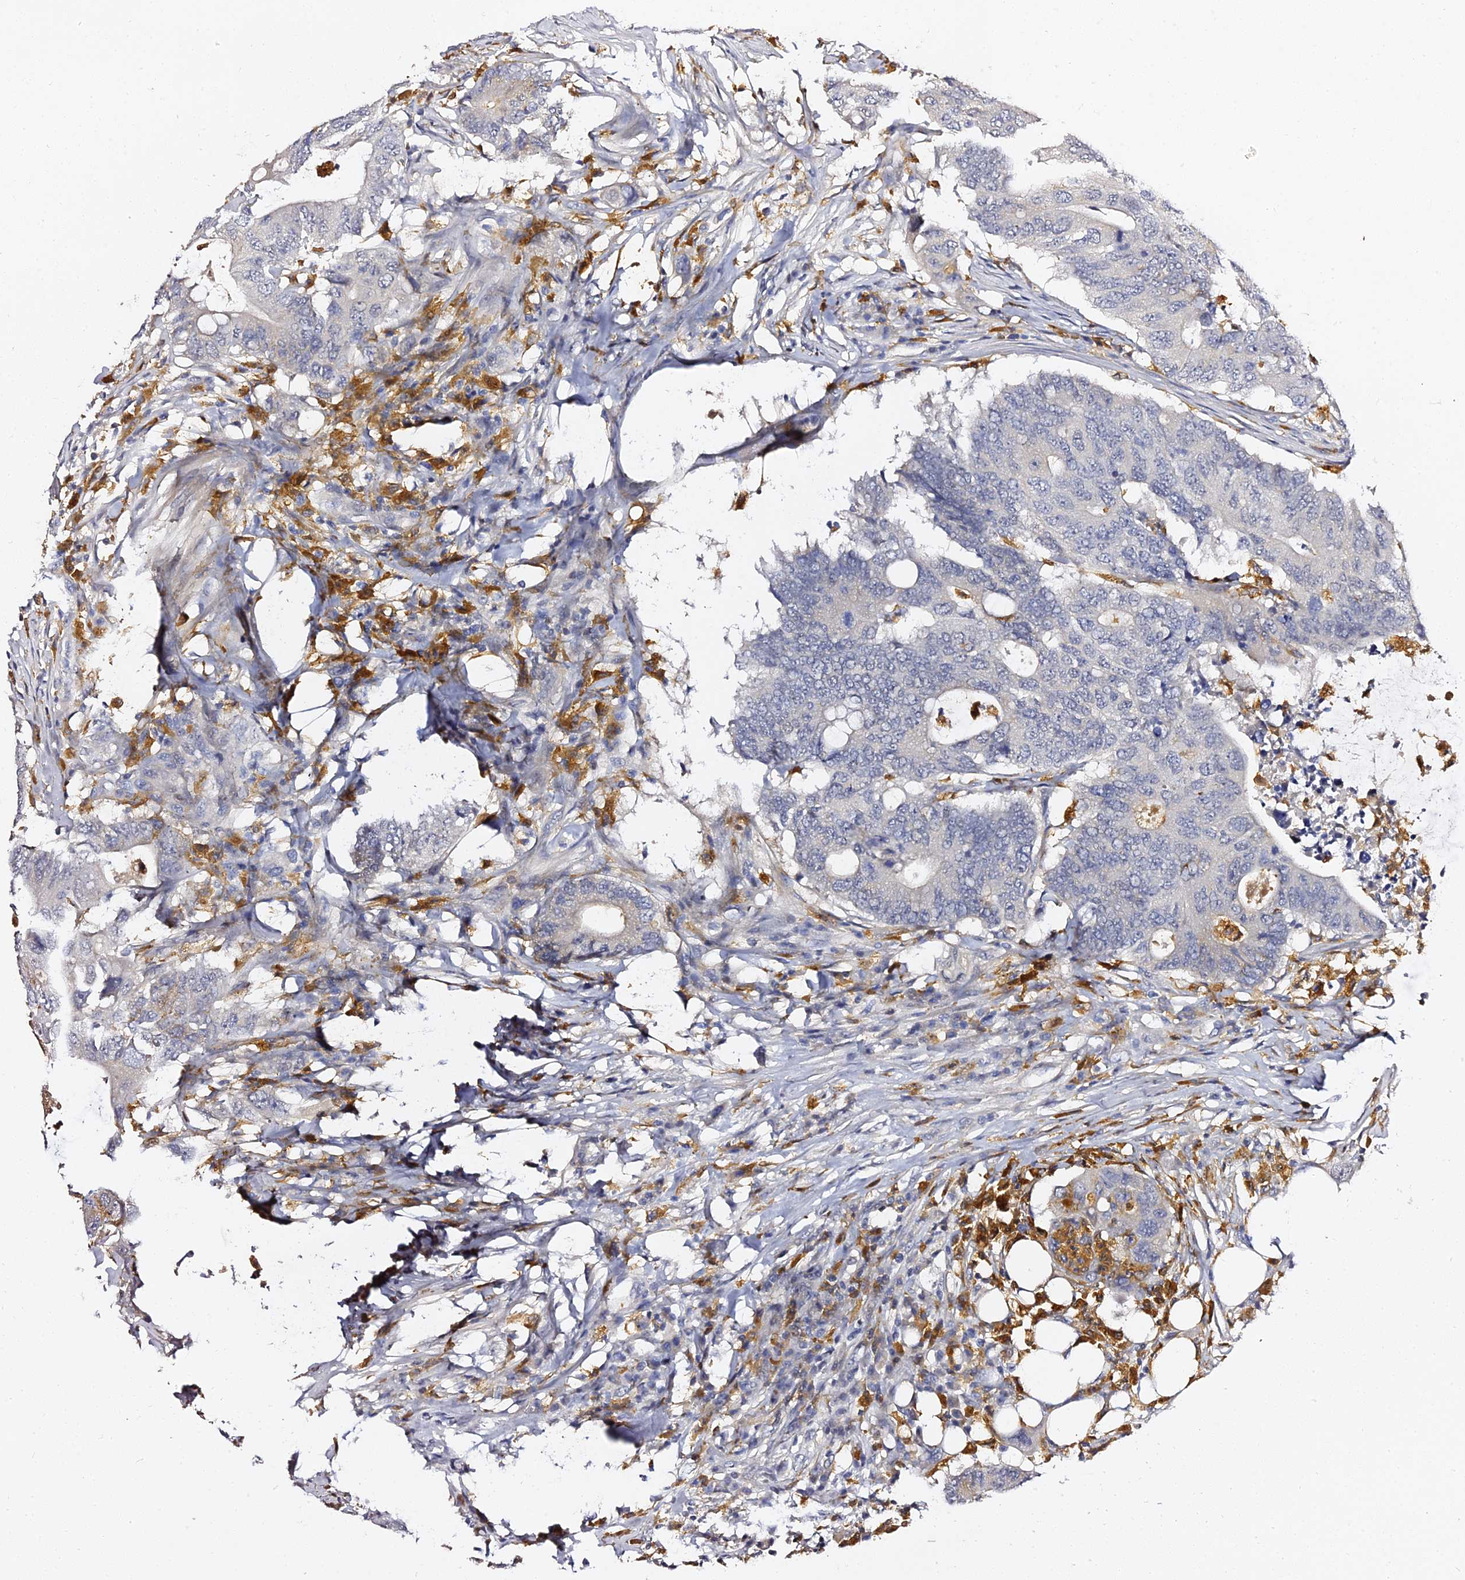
{"staining": {"intensity": "weak", "quantity": "<25%", "location": "cytoplasmic/membranous"}, "tissue": "colorectal cancer", "cell_type": "Tumor cells", "image_type": "cancer", "snomed": [{"axis": "morphology", "description": "Adenocarcinoma, NOS"}, {"axis": "topography", "description": "Colon"}], "caption": "The IHC histopathology image has no significant expression in tumor cells of colorectal cancer (adenocarcinoma) tissue.", "gene": "IL4I1", "patient": {"sex": "male", "age": 71}}